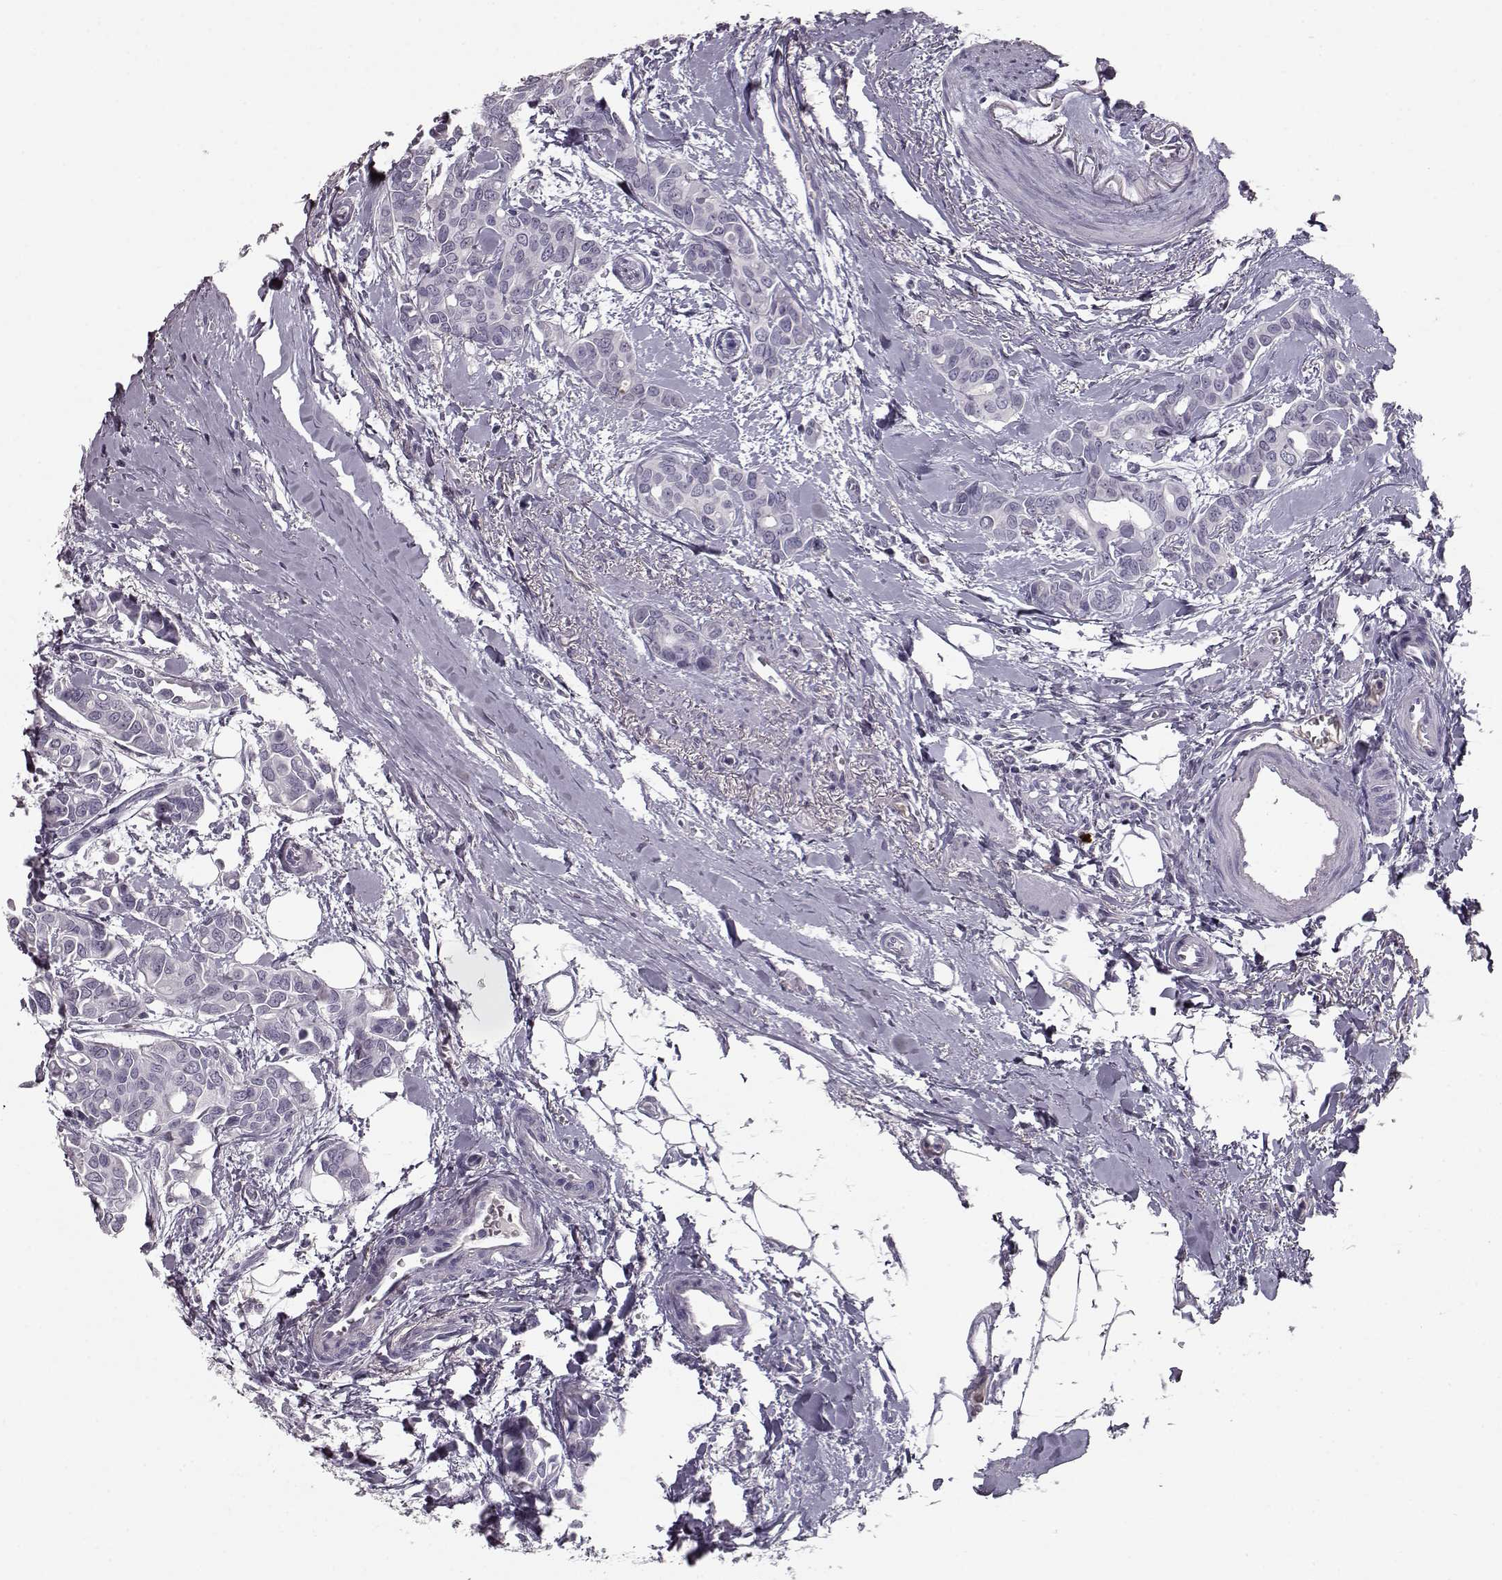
{"staining": {"intensity": "negative", "quantity": "none", "location": "none"}, "tissue": "breast cancer", "cell_type": "Tumor cells", "image_type": "cancer", "snomed": [{"axis": "morphology", "description": "Duct carcinoma"}, {"axis": "topography", "description": "Breast"}], "caption": "DAB (3,3'-diaminobenzidine) immunohistochemical staining of invasive ductal carcinoma (breast) reveals no significant expression in tumor cells.", "gene": "CCL19", "patient": {"sex": "female", "age": 54}}